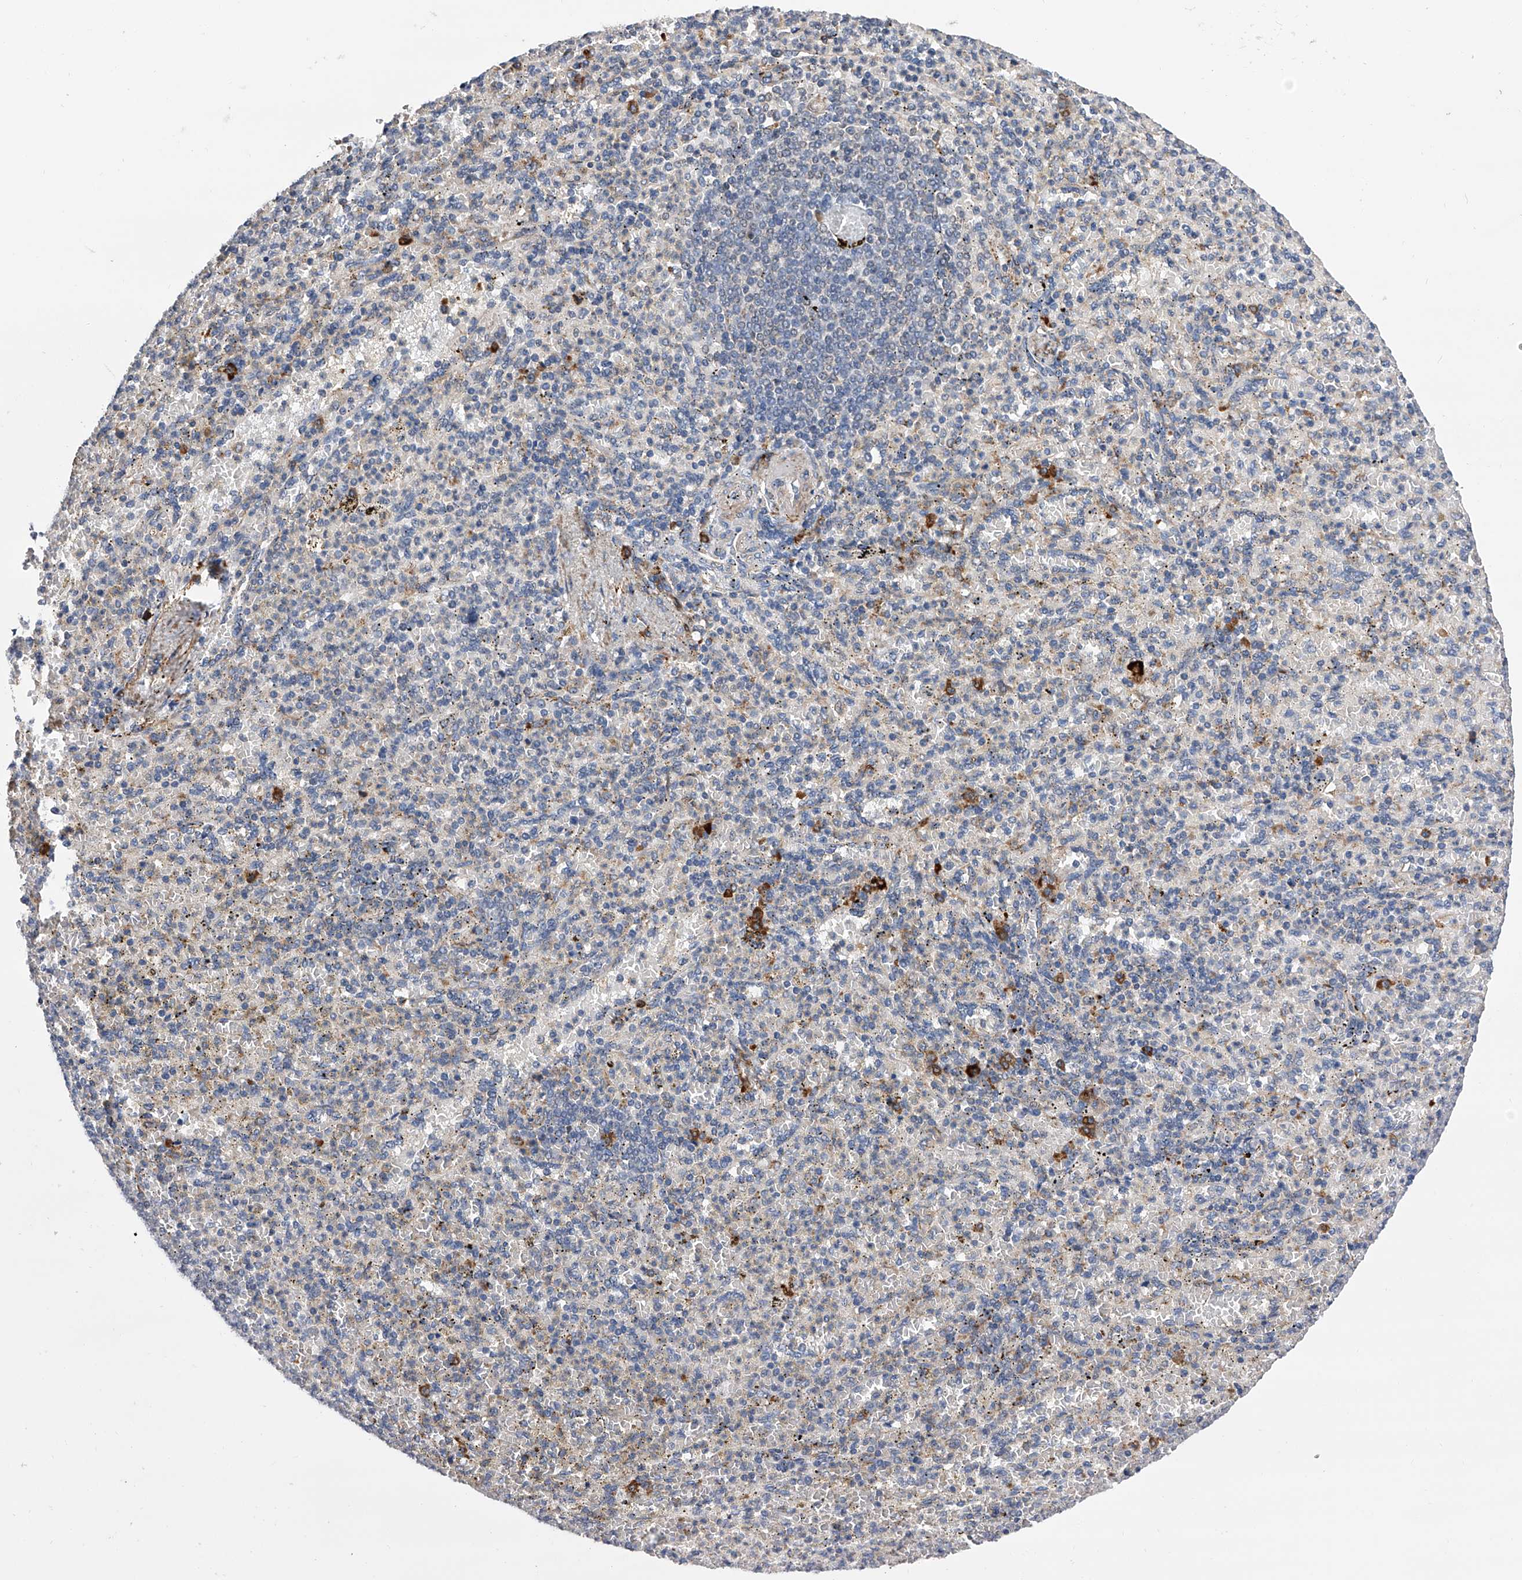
{"staining": {"intensity": "moderate", "quantity": "<25%", "location": "cytoplasmic/membranous"}, "tissue": "spleen", "cell_type": "Cells in red pulp", "image_type": "normal", "snomed": [{"axis": "morphology", "description": "Normal tissue, NOS"}, {"axis": "topography", "description": "Spleen"}], "caption": "Benign spleen shows moderate cytoplasmic/membranous staining in about <25% of cells in red pulp, visualized by immunohistochemistry. (Brightfield microscopy of DAB IHC at high magnification).", "gene": "SPOCK1", "patient": {"sex": "female", "age": 74}}